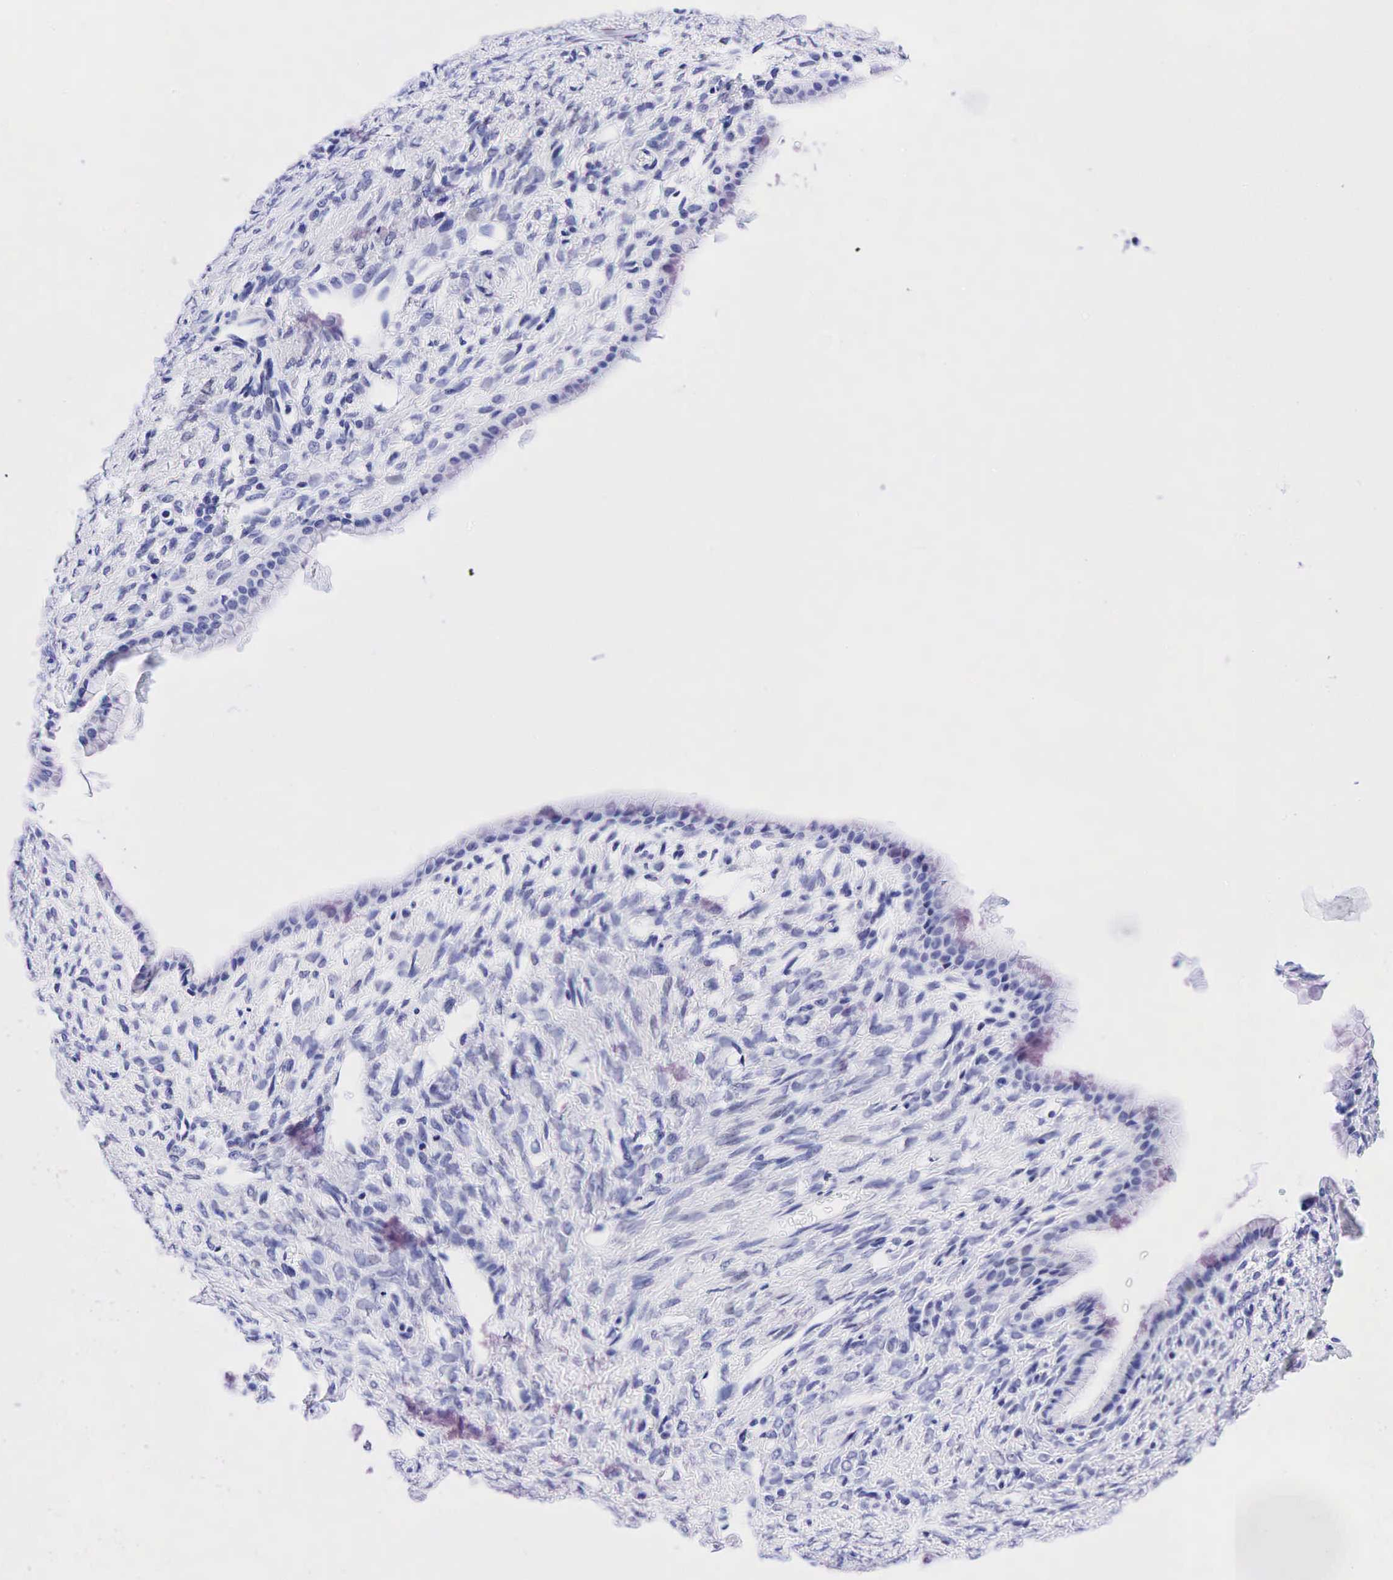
{"staining": {"intensity": "negative", "quantity": "none", "location": "none"}, "tissue": "ovarian cancer", "cell_type": "Tumor cells", "image_type": "cancer", "snomed": [{"axis": "morphology", "description": "Cystadenocarcinoma, mucinous, NOS"}, {"axis": "topography", "description": "Ovary"}], "caption": "A micrograph of human ovarian cancer is negative for staining in tumor cells.", "gene": "ESR1", "patient": {"sex": "female", "age": 25}}